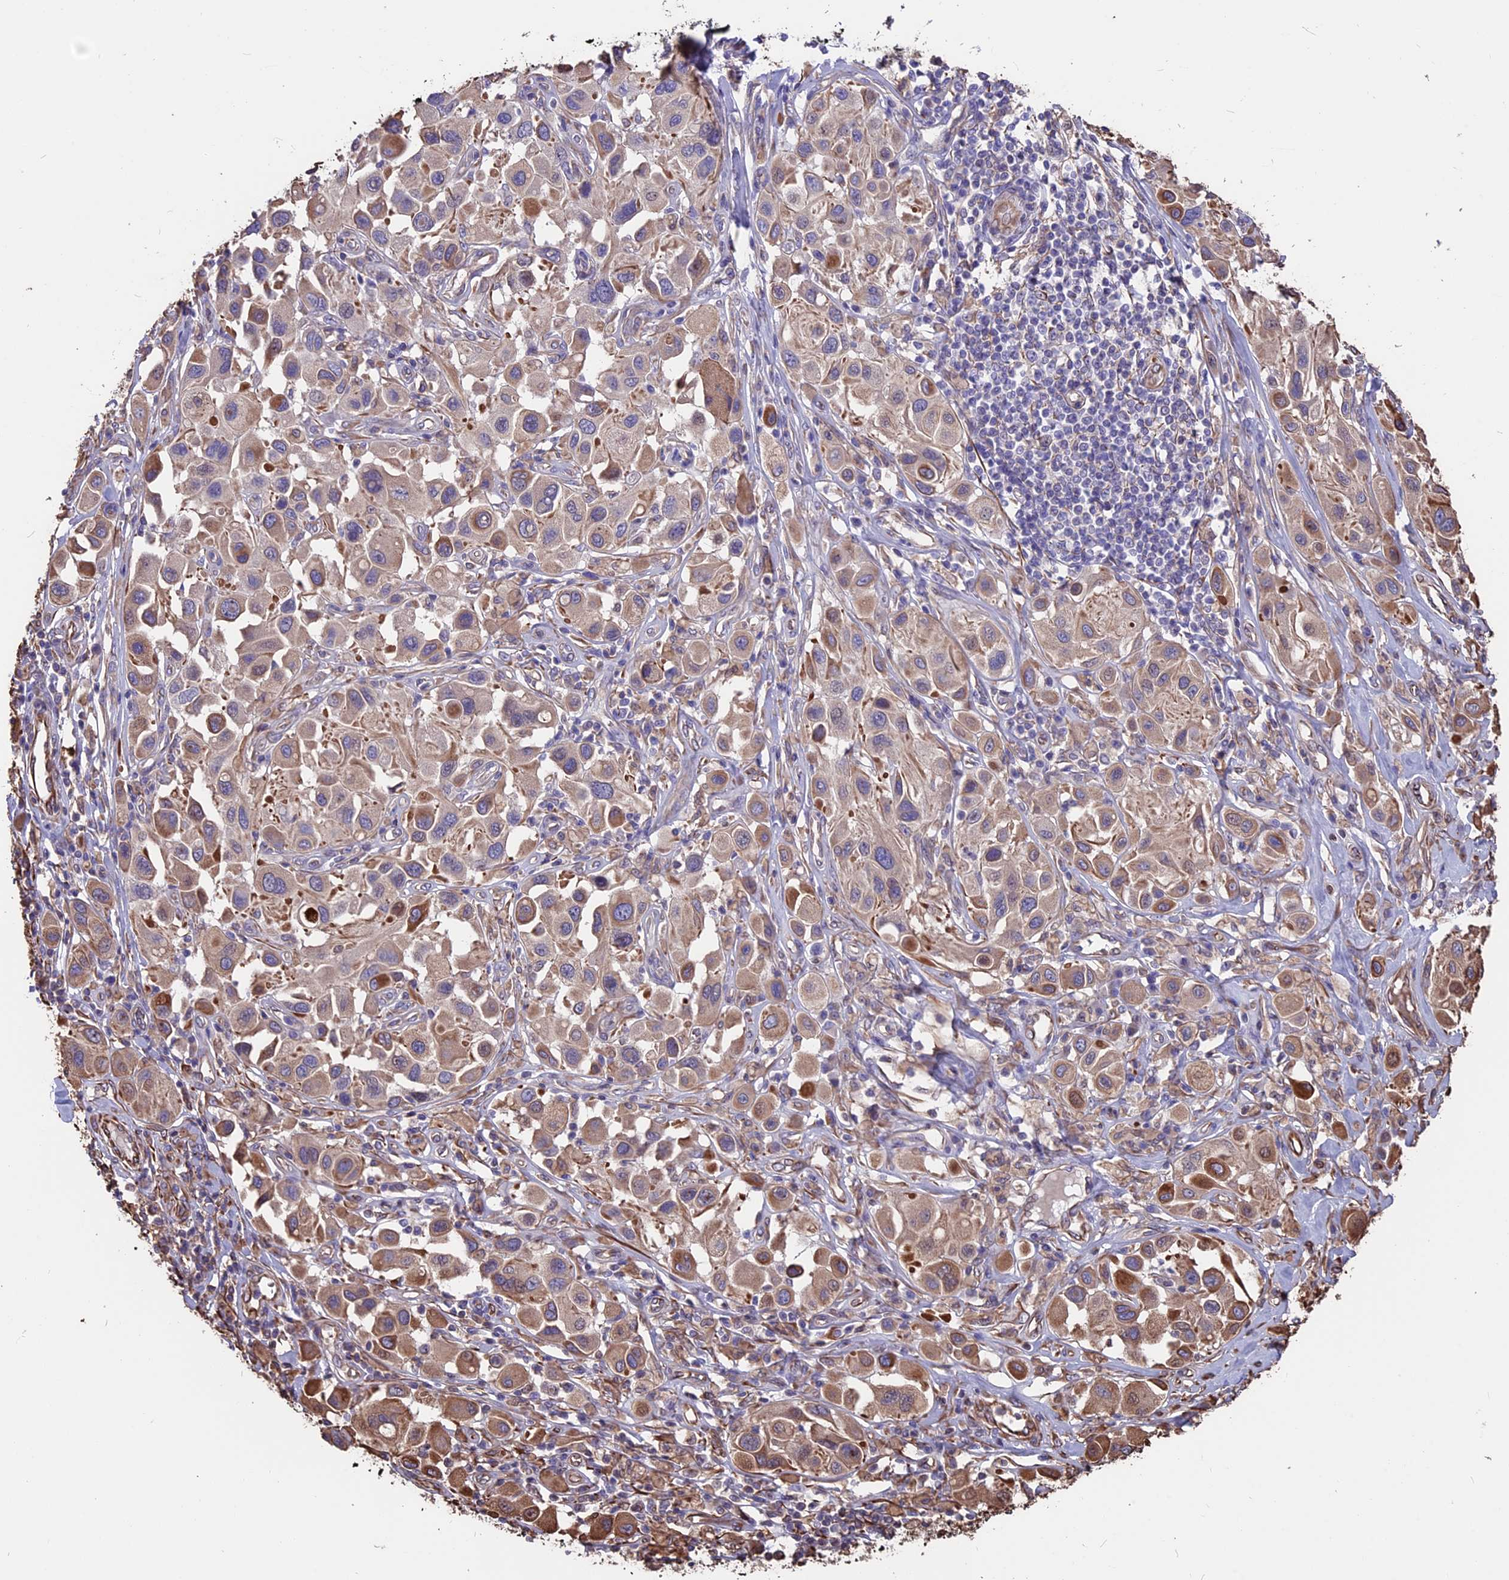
{"staining": {"intensity": "weak", "quantity": ">75%", "location": "cytoplasmic/membranous"}, "tissue": "melanoma", "cell_type": "Tumor cells", "image_type": "cancer", "snomed": [{"axis": "morphology", "description": "Malignant melanoma, Metastatic site"}, {"axis": "topography", "description": "Skin"}], "caption": "Weak cytoplasmic/membranous expression is identified in approximately >75% of tumor cells in melanoma.", "gene": "SEH1L", "patient": {"sex": "male", "age": 41}}